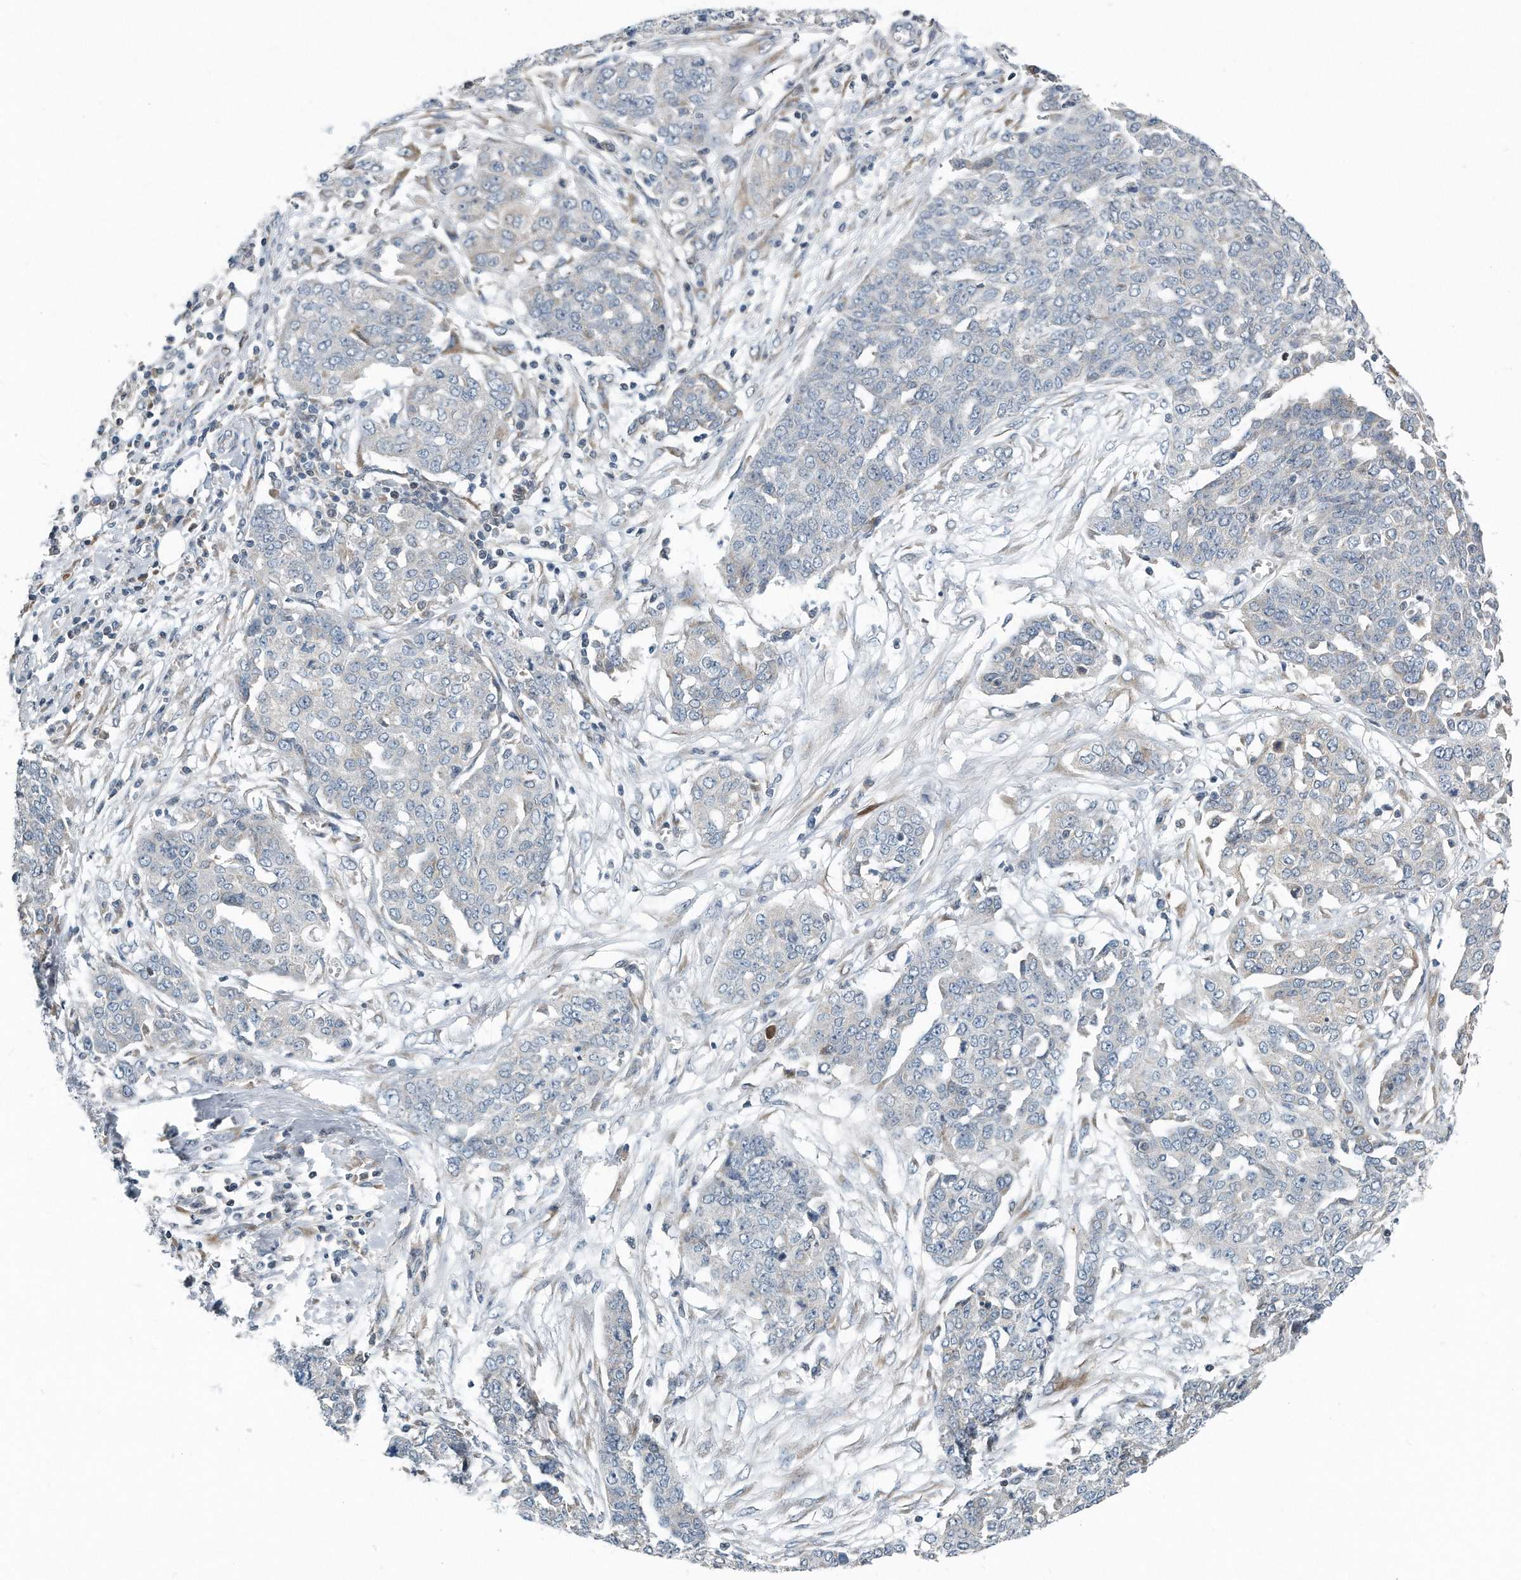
{"staining": {"intensity": "negative", "quantity": "none", "location": "none"}, "tissue": "ovarian cancer", "cell_type": "Tumor cells", "image_type": "cancer", "snomed": [{"axis": "morphology", "description": "Cystadenocarcinoma, serous, NOS"}, {"axis": "topography", "description": "Soft tissue"}, {"axis": "topography", "description": "Ovary"}], "caption": "Image shows no protein expression in tumor cells of ovarian serous cystadenocarcinoma tissue.", "gene": "VLDLR", "patient": {"sex": "female", "age": 57}}